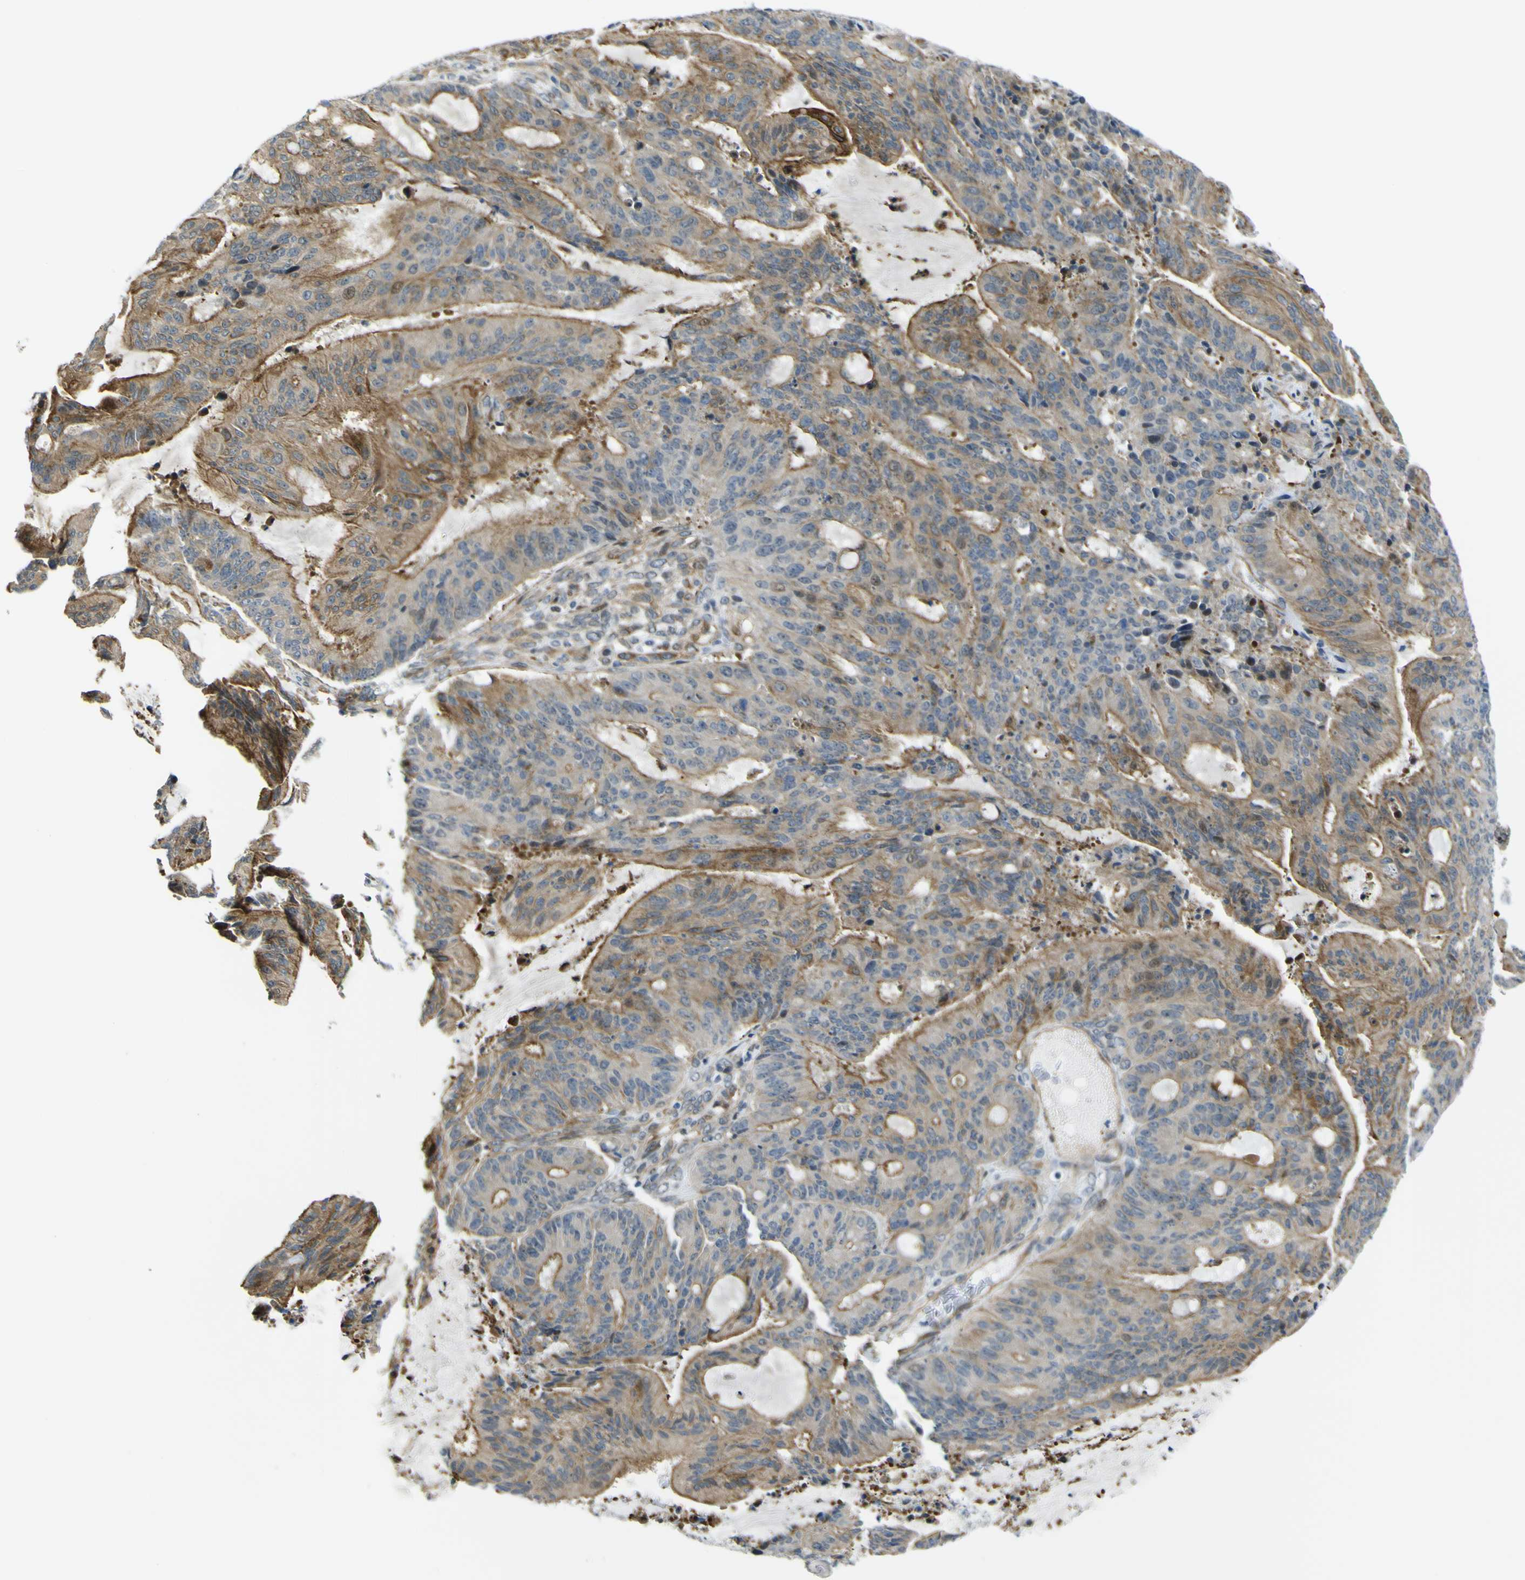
{"staining": {"intensity": "strong", "quantity": ">75%", "location": "cytoplasmic/membranous"}, "tissue": "liver cancer", "cell_type": "Tumor cells", "image_type": "cancer", "snomed": [{"axis": "morphology", "description": "Cholangiocarcinoma"}, {"axis": "topography", "description": "Liver"}], "caption": "Human liver cancer stained with a protein marker exhibits strong staining in tumor cells.", "gene": "KDM7A", "patient": {"sex": "female", "age": 73}}